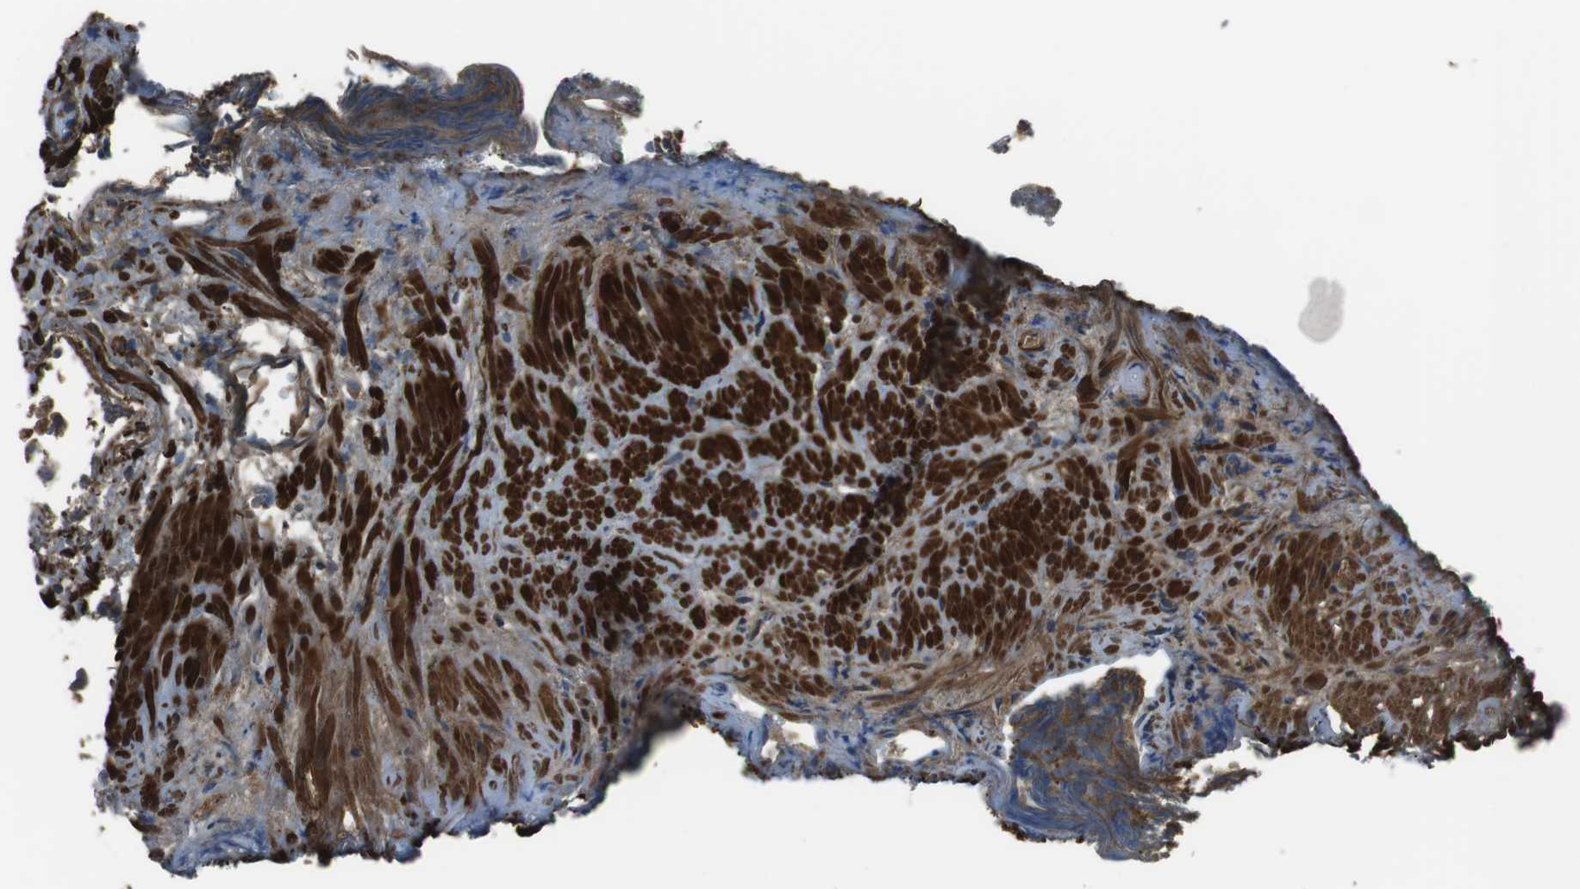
{"staining": {"intensity": "moderate", "quantity": ">75%", "location": "cytoplasmic/membranous"}, "tissue": "prostate cancer", "cell_type": "Tumor cells", "image_type": "cancer", "snomed": [{"axis": "morphology", "description": "Adenocarcinoma, Low grade"}, {"axis": "topography", "description": "Prostate"}], "caption": "A photomicrograph showing moderate cytoplasmic/membranous positivity in about >75% of tumor cells in prostate adenocarcinoma (low-grade), as visualized by brown immunohistochemical staining.", "gene": "SFT2D1", "patient": {"sex": "male", "age": 89}}